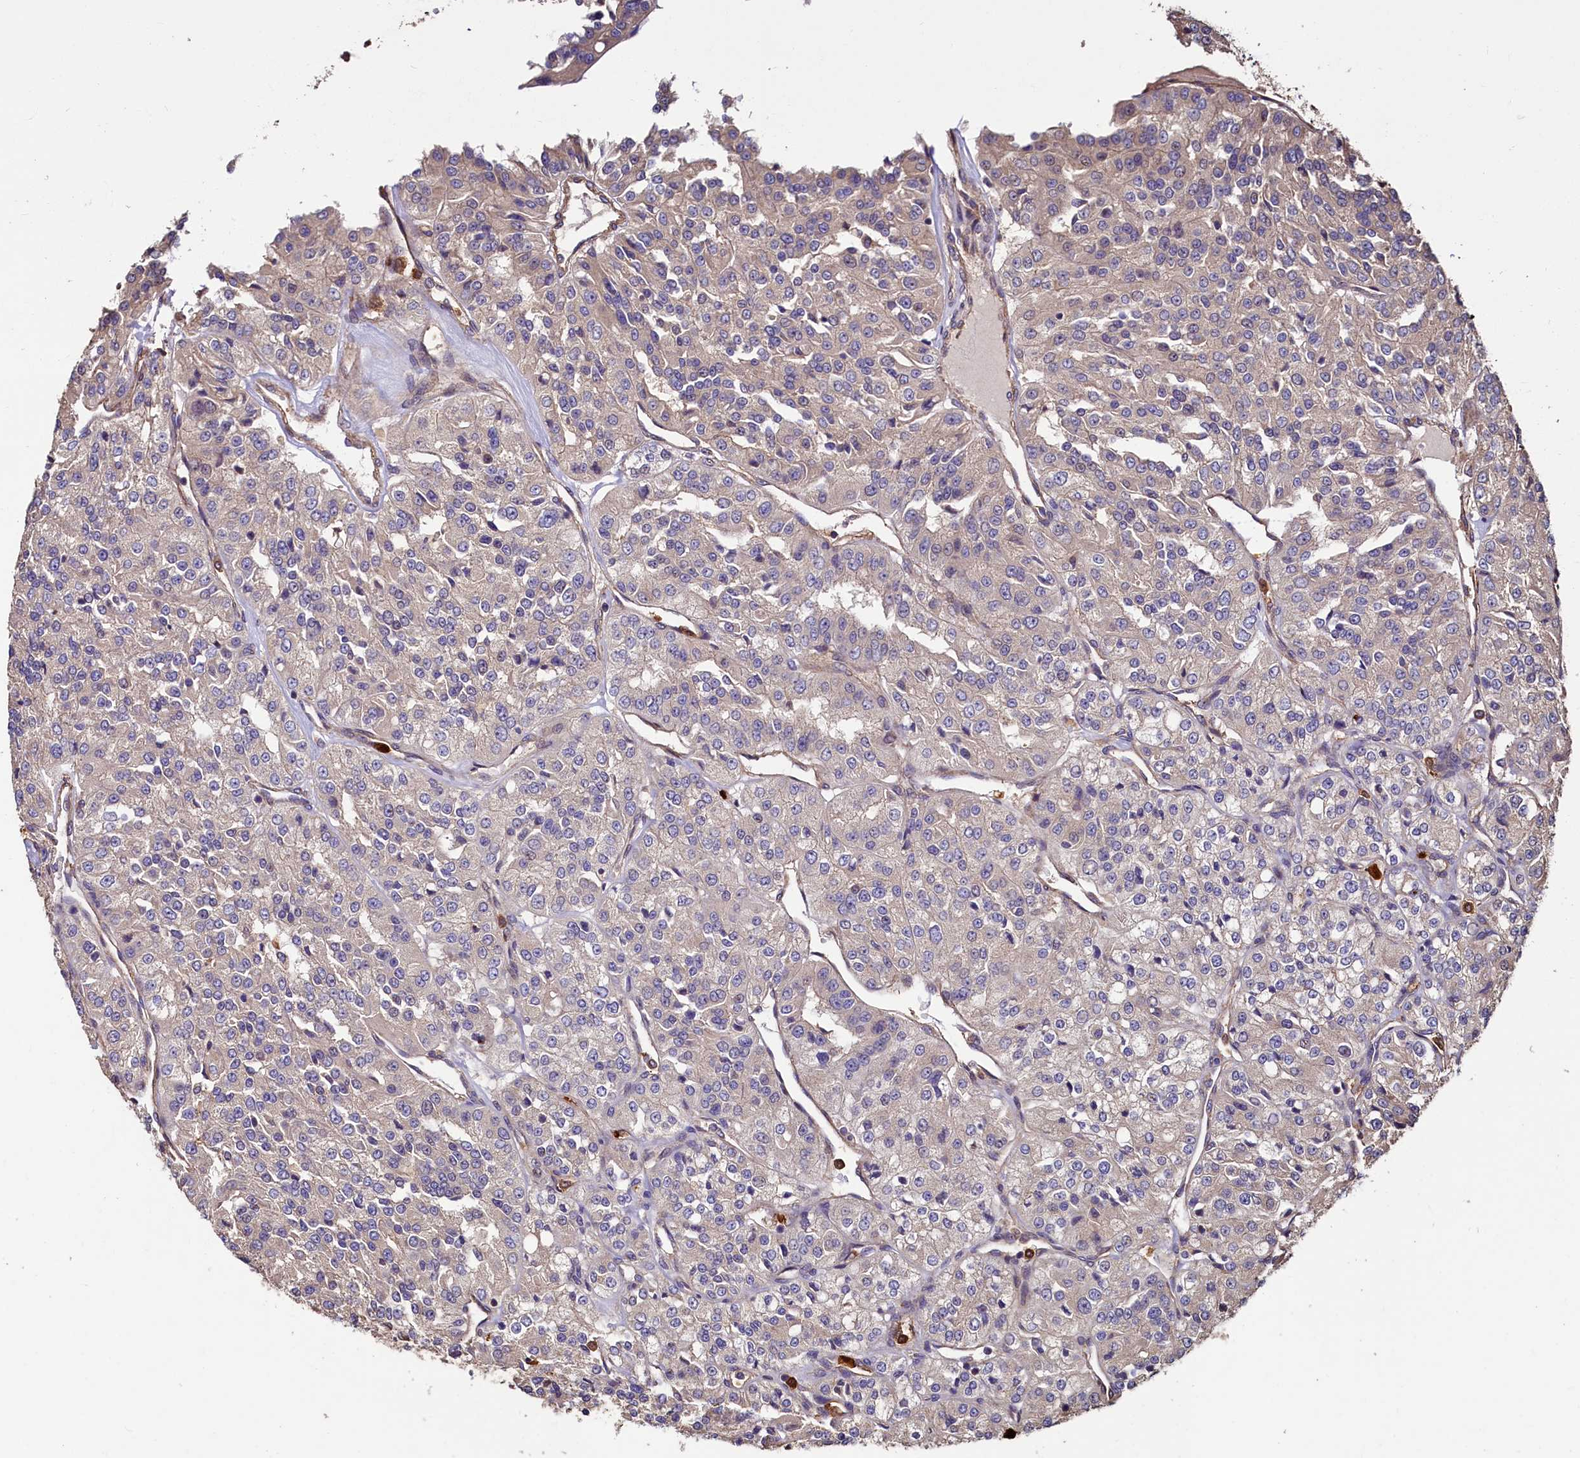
{"staining": {"intensity": "weak", "quantity": "<25%", "location": "cytoplasmic/membranous"}, "tissue": "renal cancer", "cell_type": "Tumor cells", "image_type": "cancer", "snomed": [{"axis": "morphology", "description": "Adenocarcinoma, NOS"}, {"axis": "topography", "description": "Kidney"}], "caption": "DAB immunohistochemical staining of human renal adenocarcinoma exhibits no significant staining in tumor cells.", "gene": "CCDC102B", "patient": {"sex": "female", "age": 63}}